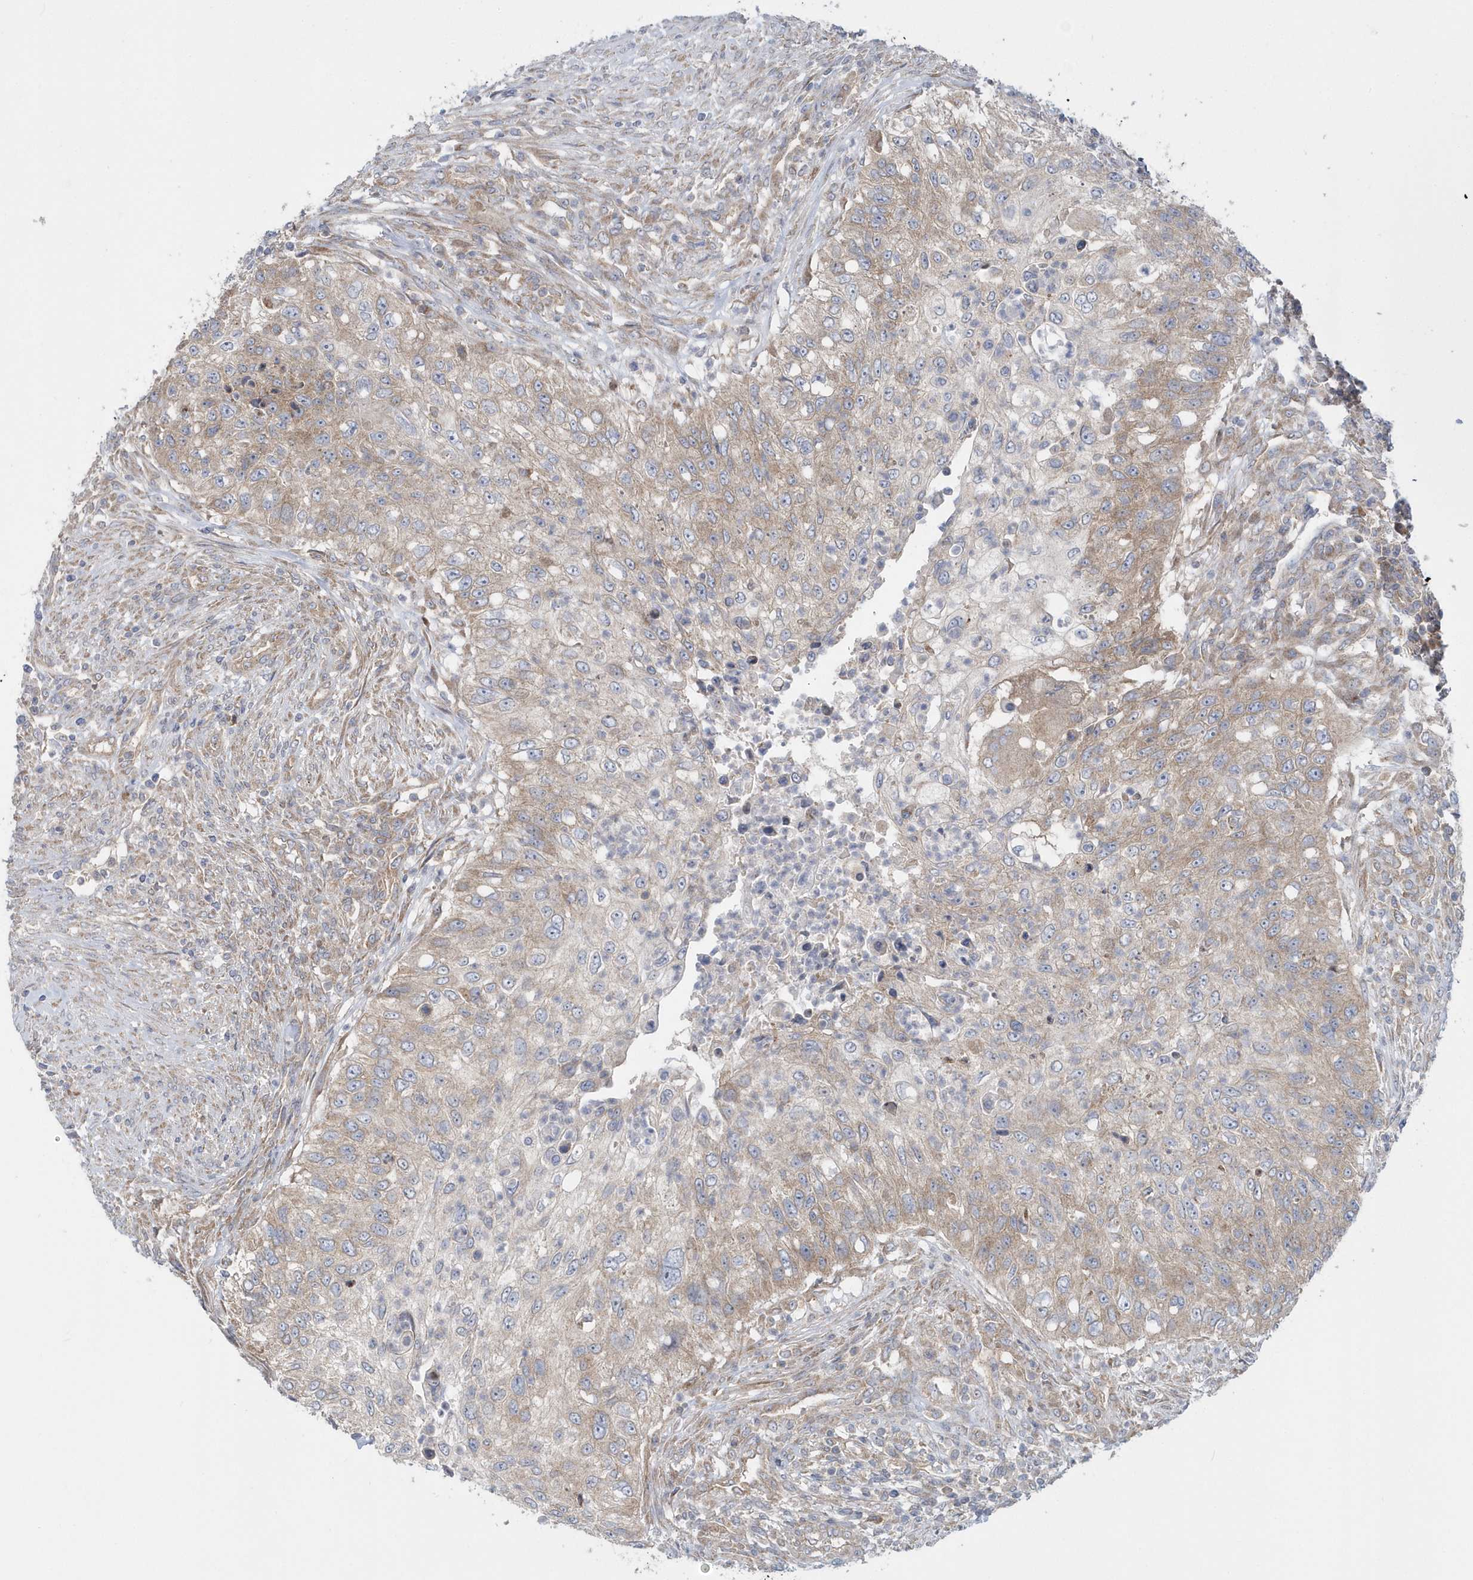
{"staining": {"intensity": "weak", "quantity": "25%-75%", "location": "cytoplasmic/membranous"}, "tissue": "urothelial cancer", "cell_type": "Tumor cells", "image_type": "cancer", "snomed": [{"axis": "morphology", "description": "Urothelial carcinoma, High grade"}, {"axis": "topography", "description": "Urinary bladder"}], "caption": "An image showing weak cytoplasmic/membranous staining in approximately 25%-75% of tumor cells in high-grade urothelial carcinoma, as visualized by brown immunohistochemical staining.", "gene": "EIF3C", "patient": {"sex": "female", "age": 60}}